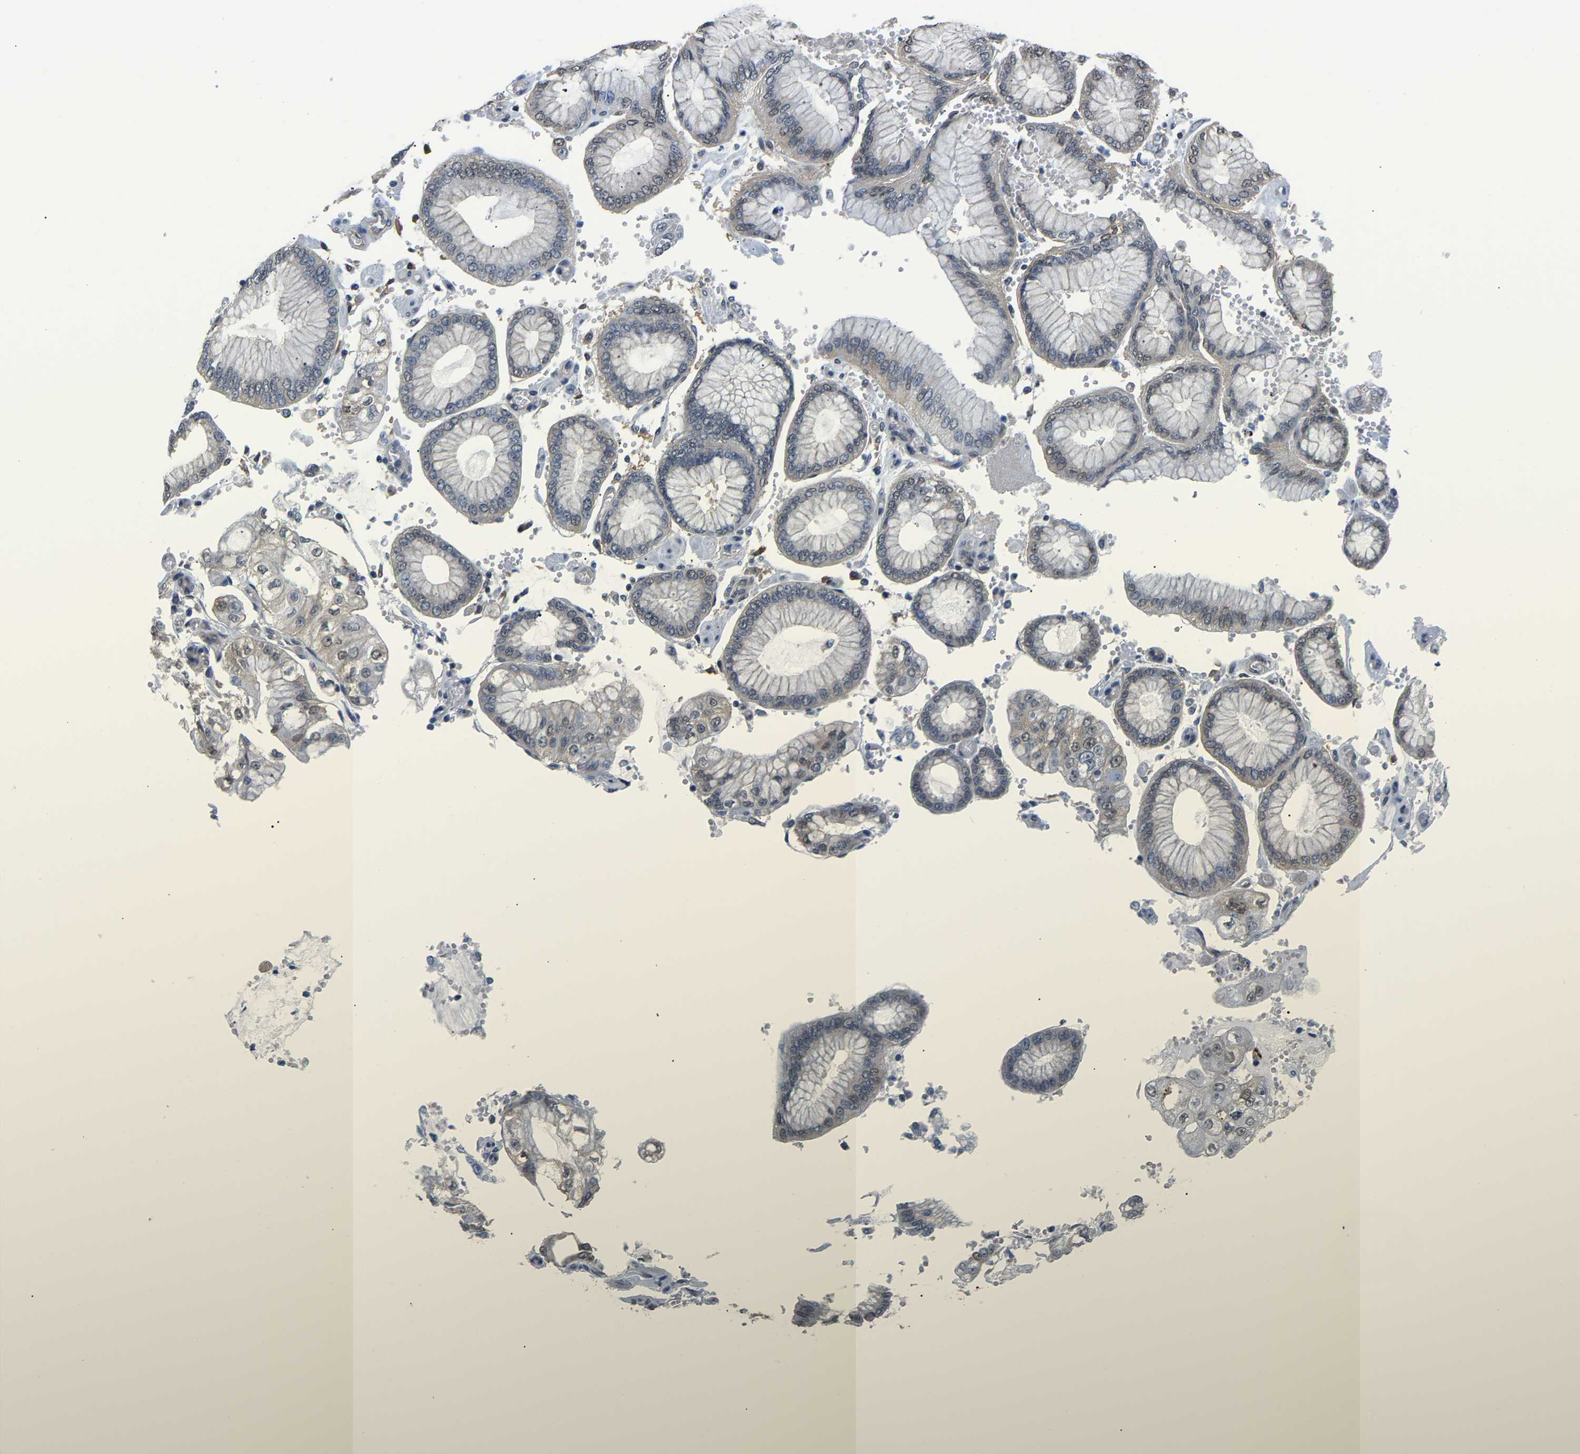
{"staining": {"intensity": "negative", "quantity": "none", "location": "none"}, "tissue": "stomach cancer", "cell_type": "Tumor cells", "image_type": "cancer", "snomed": [{"axis": "morphology", "description": "Adenocarcinoma, NOS"}, {"axis": "topography", "description": "Stomach"}], "caption": "Tumor cells show no significant protein positivity in stomach cancer (adenocarcinoma). (Stains: DAB IHC with hematoxylin counter stain, Microscopy: brightfield microscopy at high magnification).", "gene": "ARHGEF12", "patient": {"sex": "male", "age": 76}}